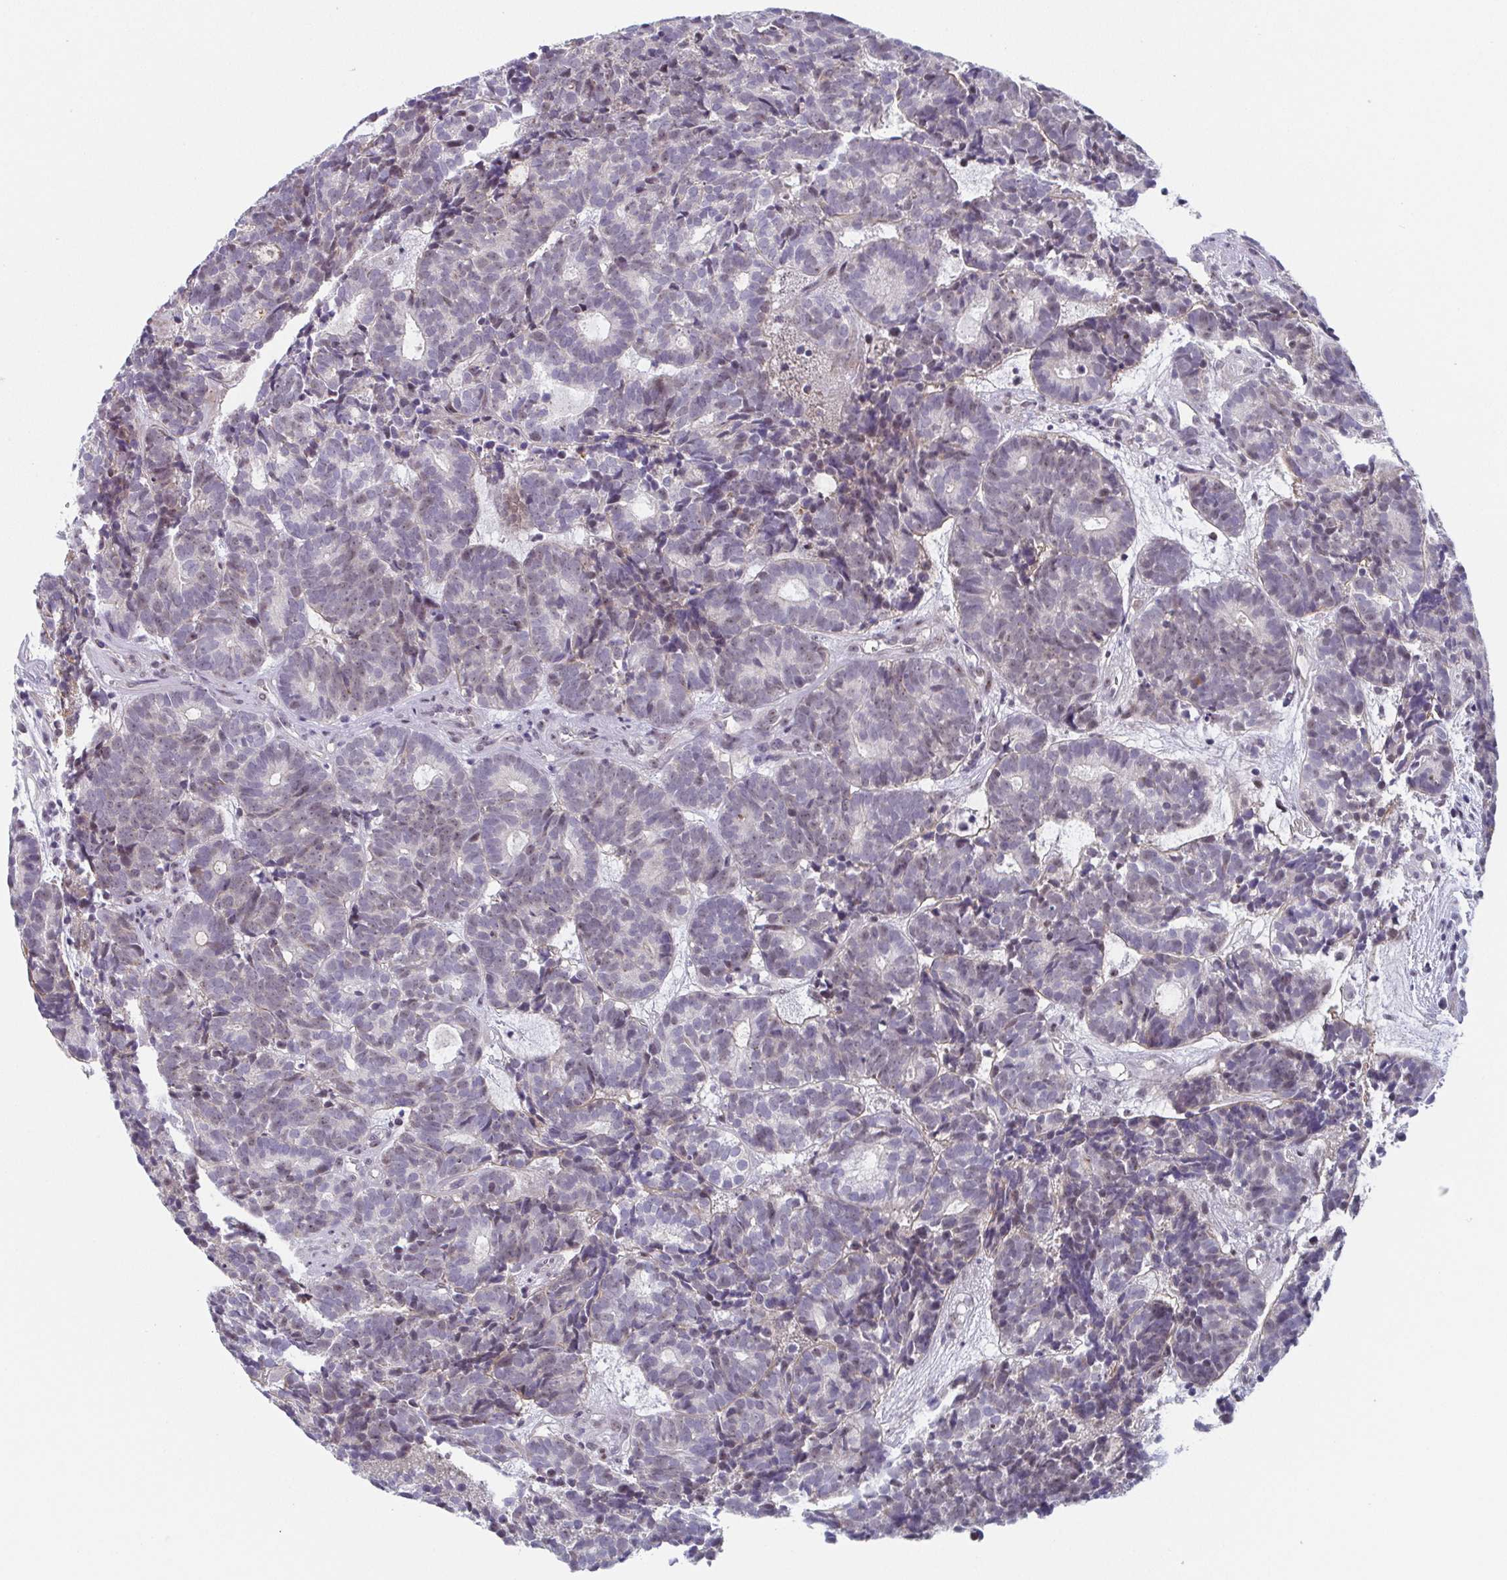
{"staining": {"intensity": "weak", "quantity": "<25%", "location": "nuclear"}, "tissue": "head and neck cancer", "cell_type": "Tumor cells", "image_type": "cancer", "snomed": [{"axis": "morphology", "description": "Adenocarcinoma, NOS"}, {"axis": "topography", "description": "Head-Neck"}], "caption": "A micrograph of human adenocarcinoma (head and neck) is negative for staining in tumor cells.", "gene": "EXOSC7", "patient": {"sex": "female", "age": 81}}